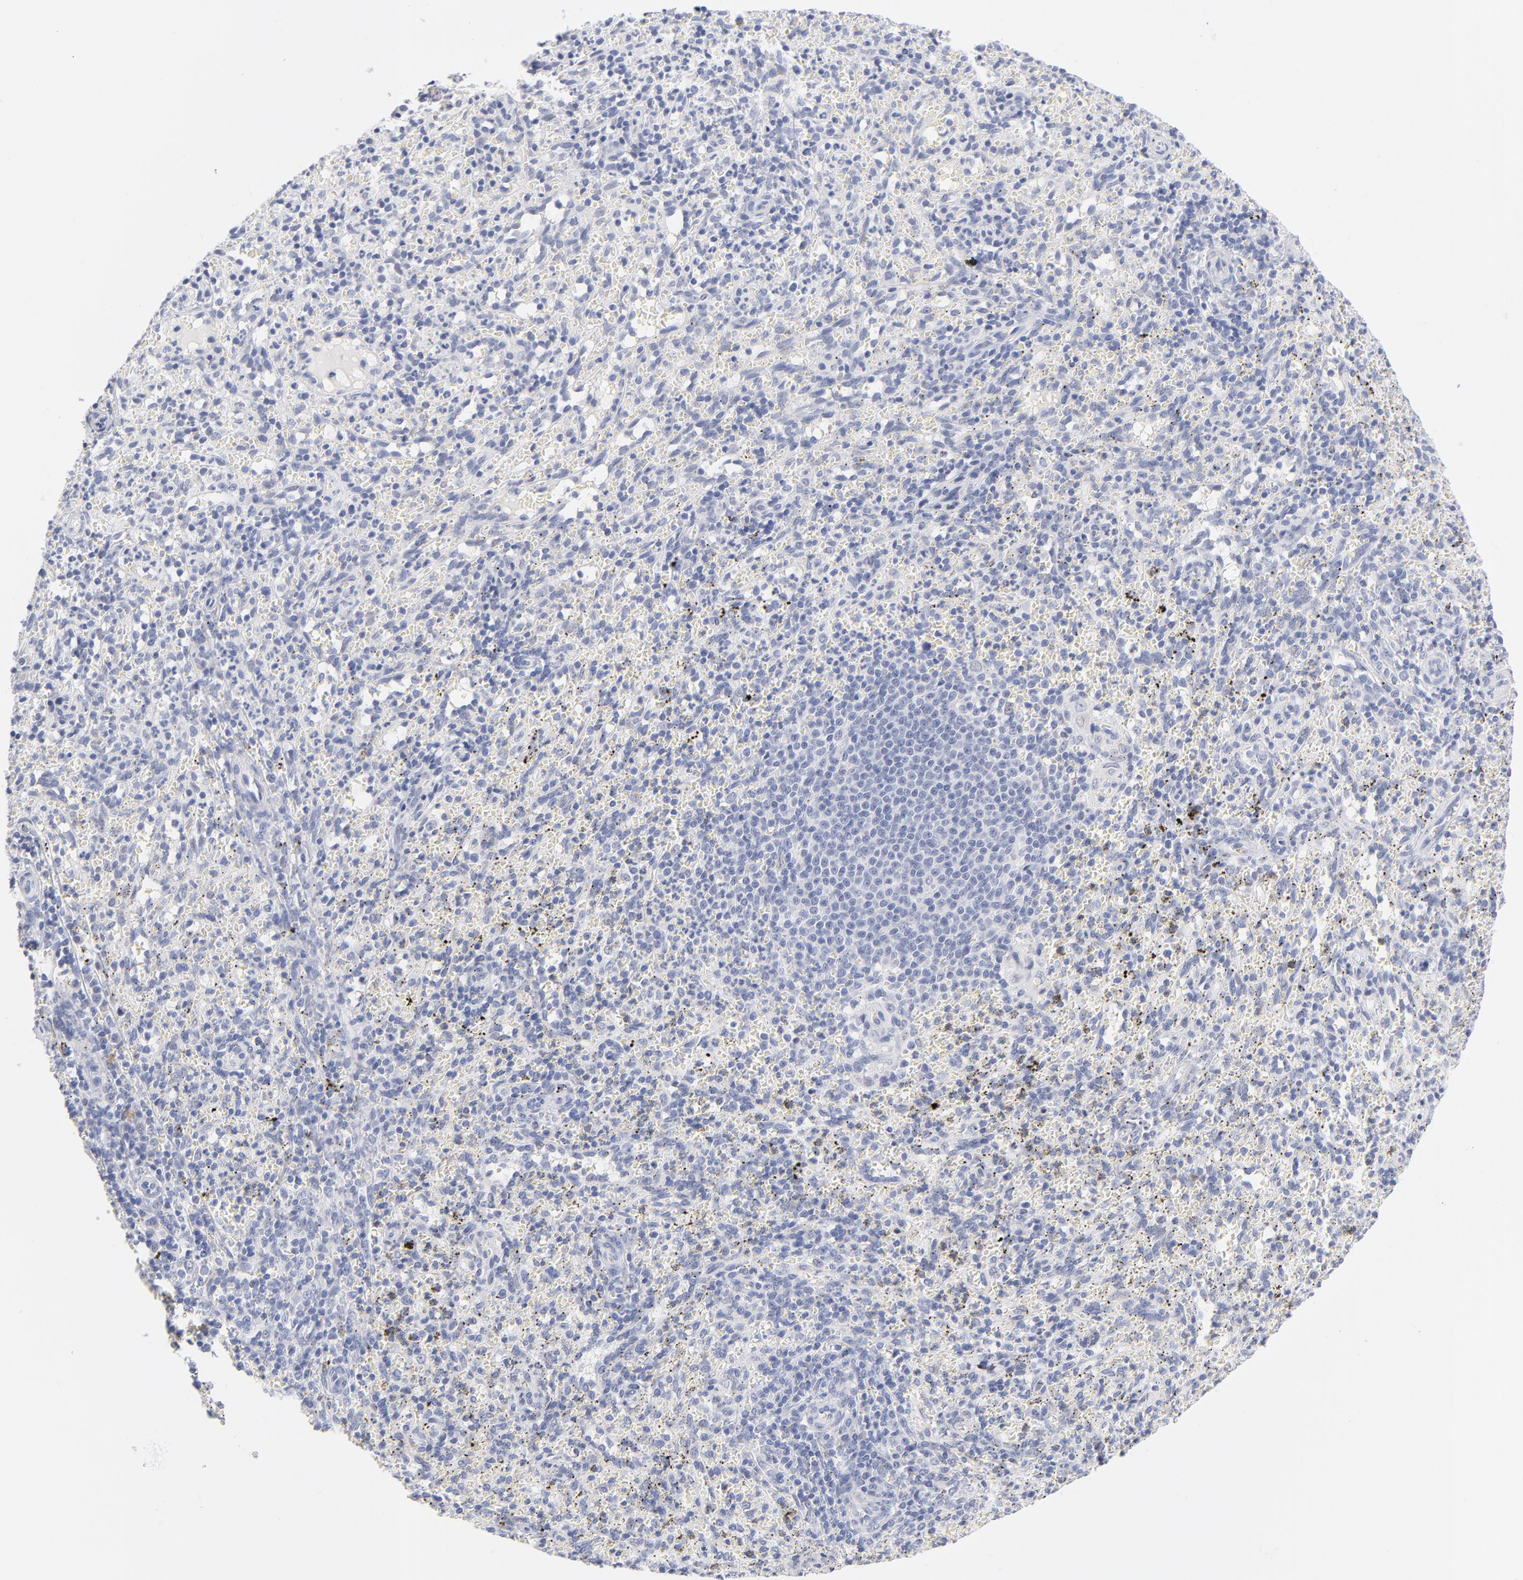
{"staining": {"intensity": "weak", "quantity": "<25%", "location": "cytoplasmic/membranous"}, "tissue": "spleen", "cell_type": "Cells in red pulp", "image_type": "normal", "snomed": [{"axis": "morphology", "description": "Normal tissue, NOS"}, {"axis": "topography", "description": "Spleen"}], "caption": "This is an IHC image of normal human spleen. There is no positivity in cells in red pulp.", "gene": "KHNYN", "patient": {"sex": "female", "age": 10}}